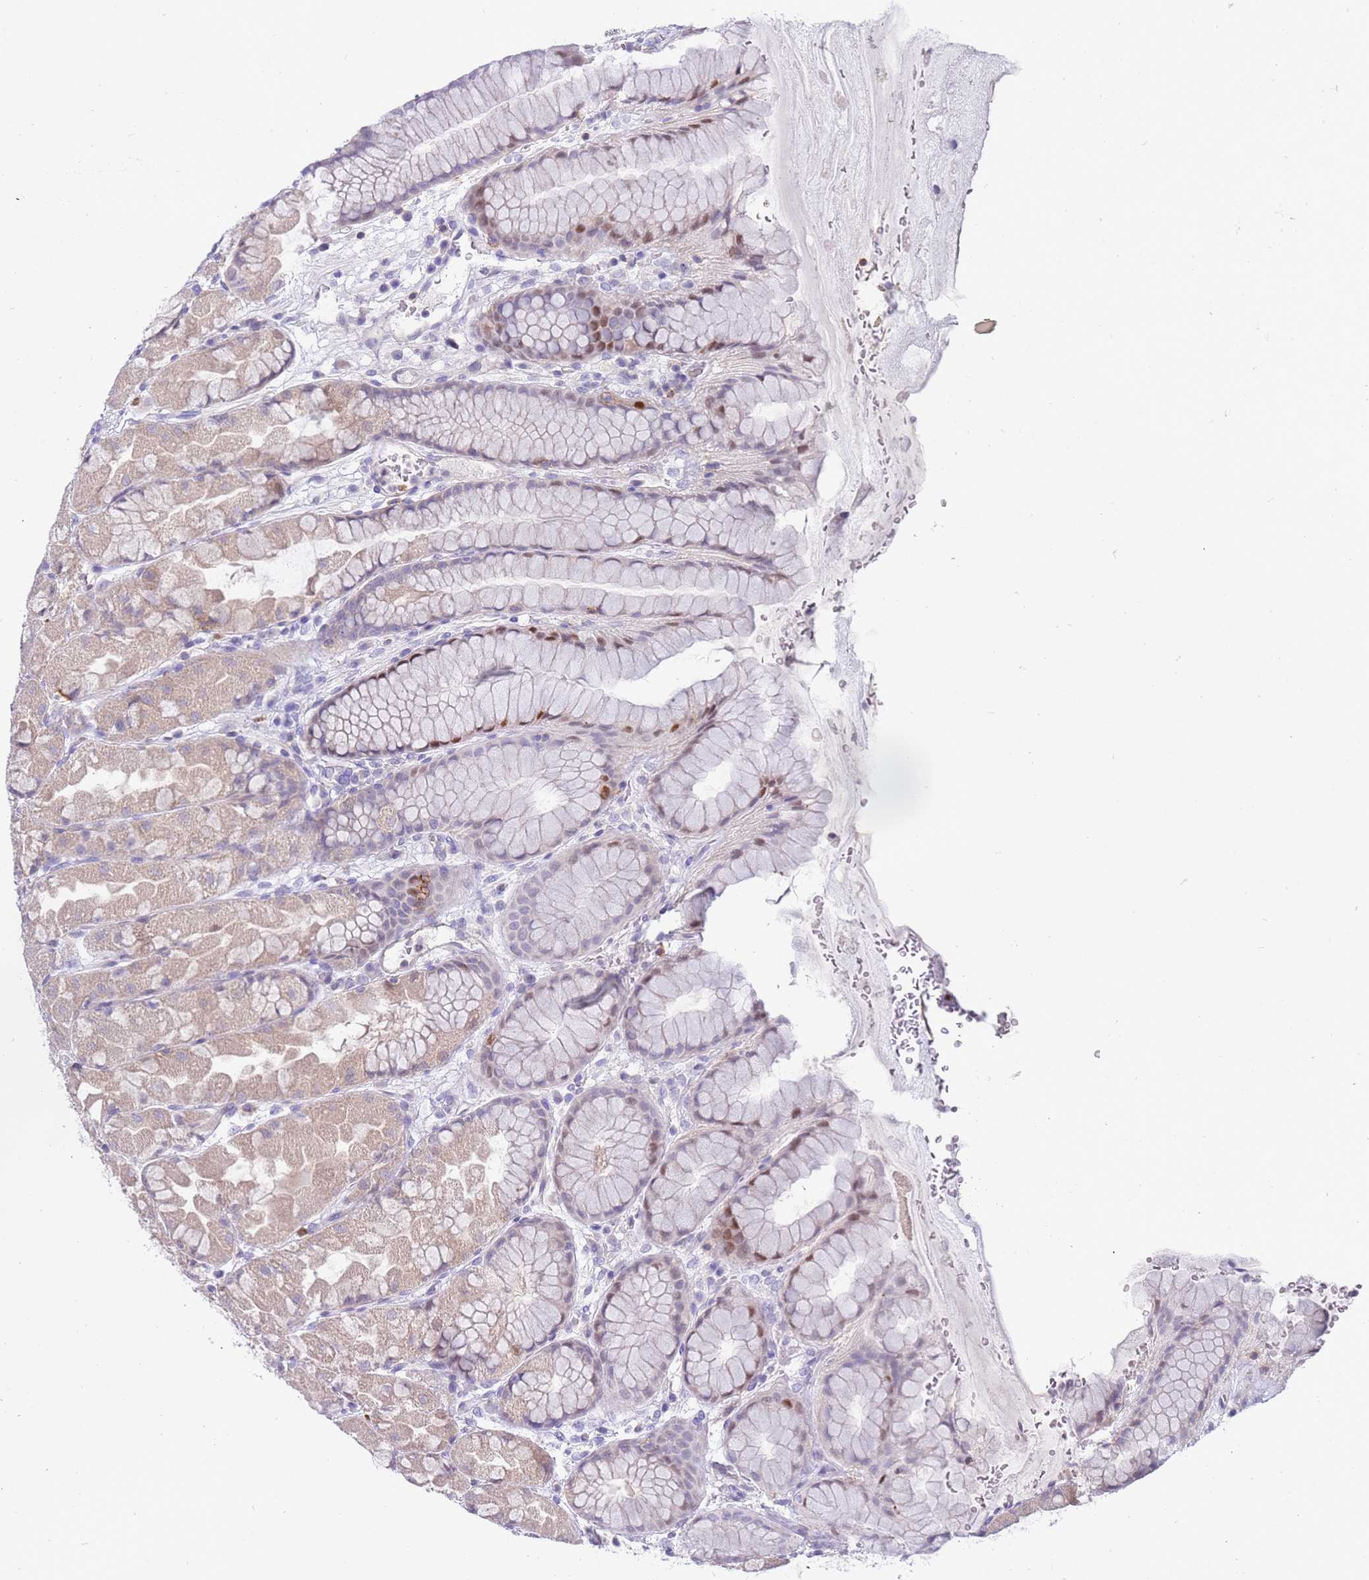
{"staining": {"intensity": "moderate", "quantity": "<25%", "location": "nuclear"}, "tissue": "stomach", "cell_type": "Glandular cells", "image_type": "normal", "snomed": [{"axis": "morphology", "description": "Normal tissue, NOS"}, {"axis": "topography", "description": "Stomach"}], "caption": "Immunohistochemistry (IHC) histopathology image of normal human stomach stained for a protein (brown), which shows low levels of moderate nuclear staining in approximately <25% of glandular cells.", "gene": "STK25", "patient": {"sex": "male", "age": 57}}